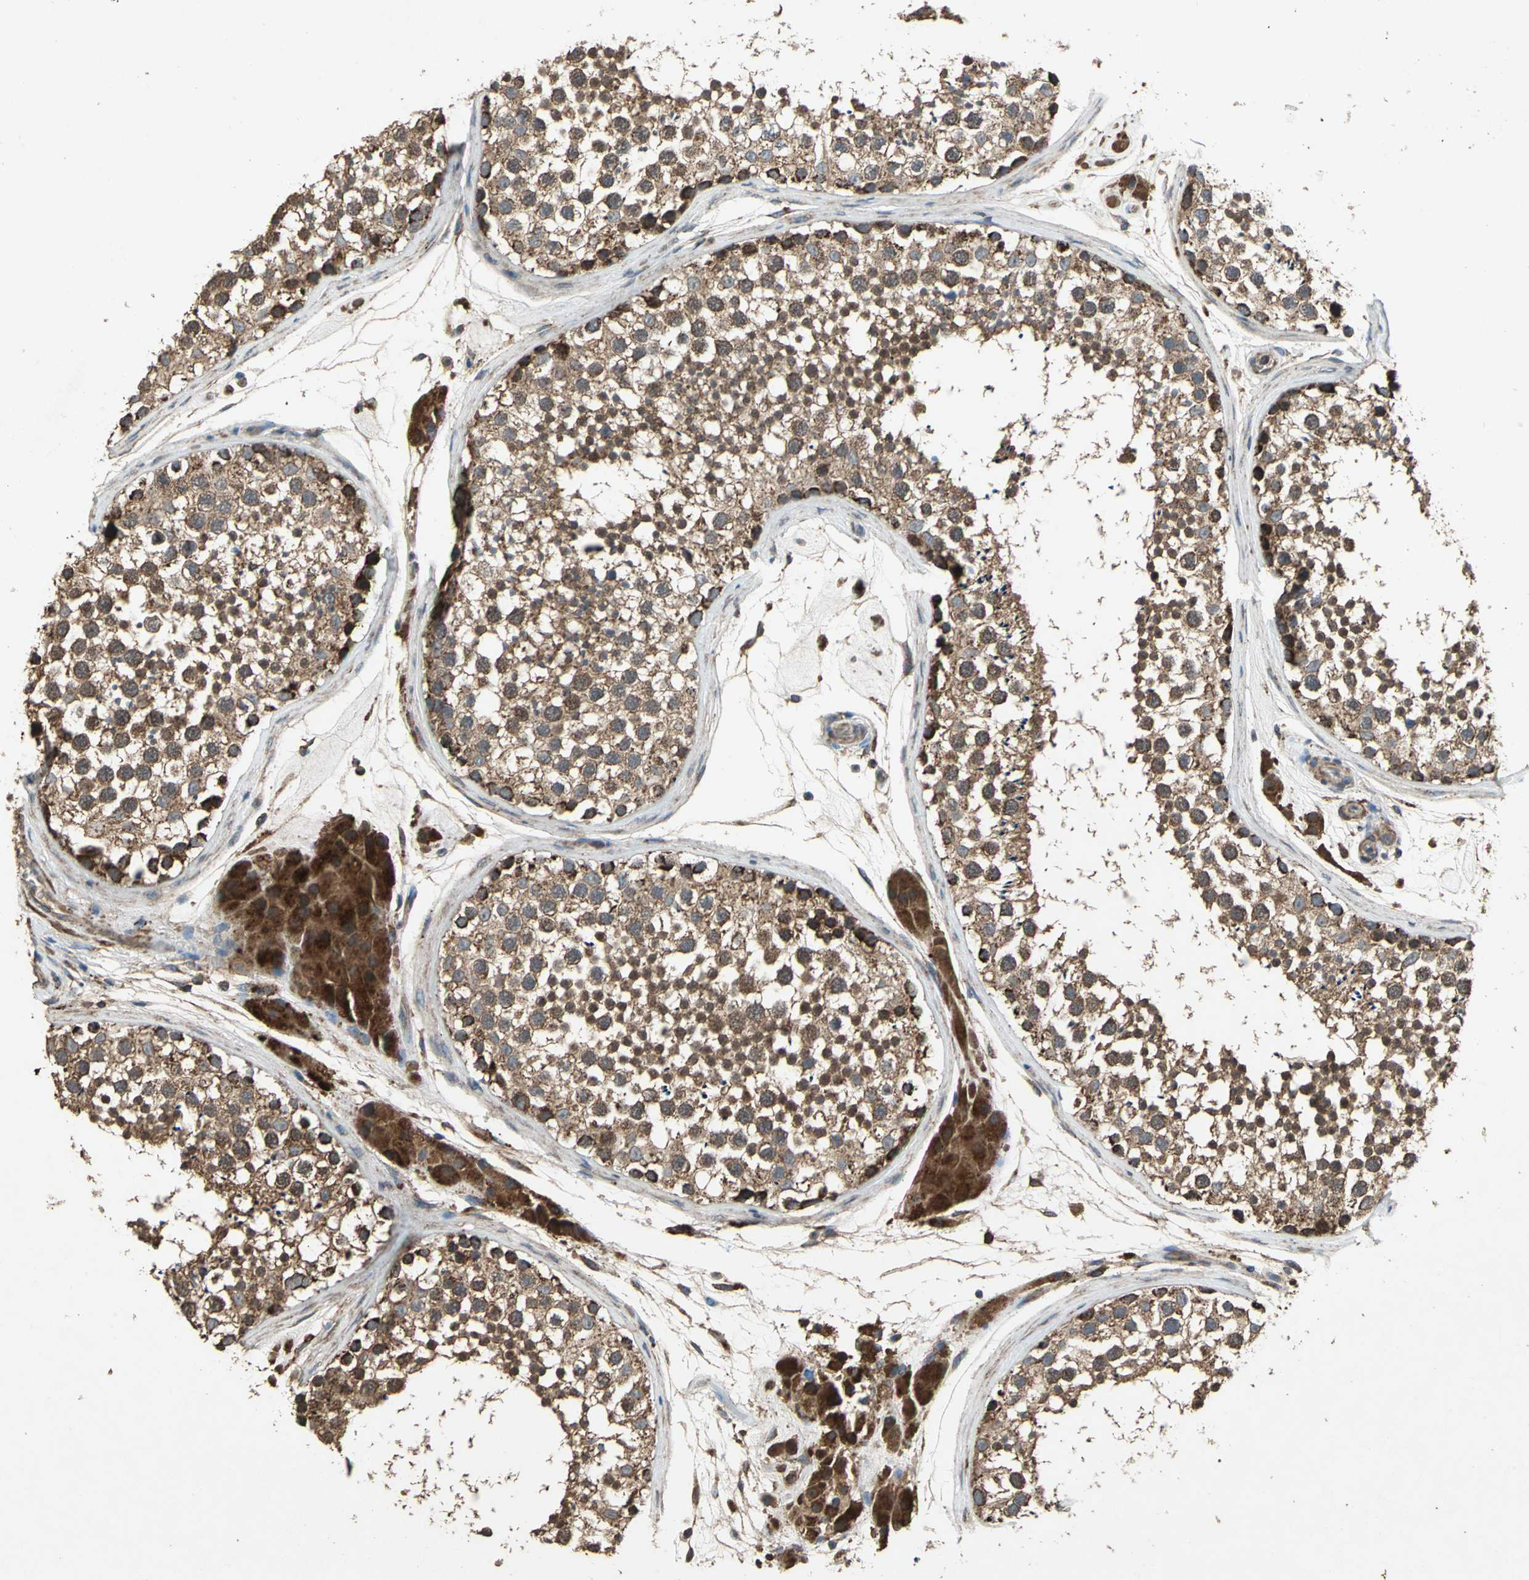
{"staining": {"intensity": "strong", "quantity": ">75%", "location": "cytoplasmic/membranous,nuclear"}, "tissue": "testis", "cell_type": "Cells in seminiferous ducts", "image_type": "normal", "snomed": [{"axis": "morphology", "description": "Normal tissue, NOS"}, {"axis": "topography", "description": "Testis"}], "caption": "Cells in seminiferous ducts reveal high levels of strong cytoplasmic/membranous,nuclear positivity in about >75% of cells in normal testis. (DAB (3,3'-diaminobenzidine) IHC, brown staining for protein, blue staining for nuclei).", "gene": "POLRMT", "patient": {"sex": "male", "age": 46}}